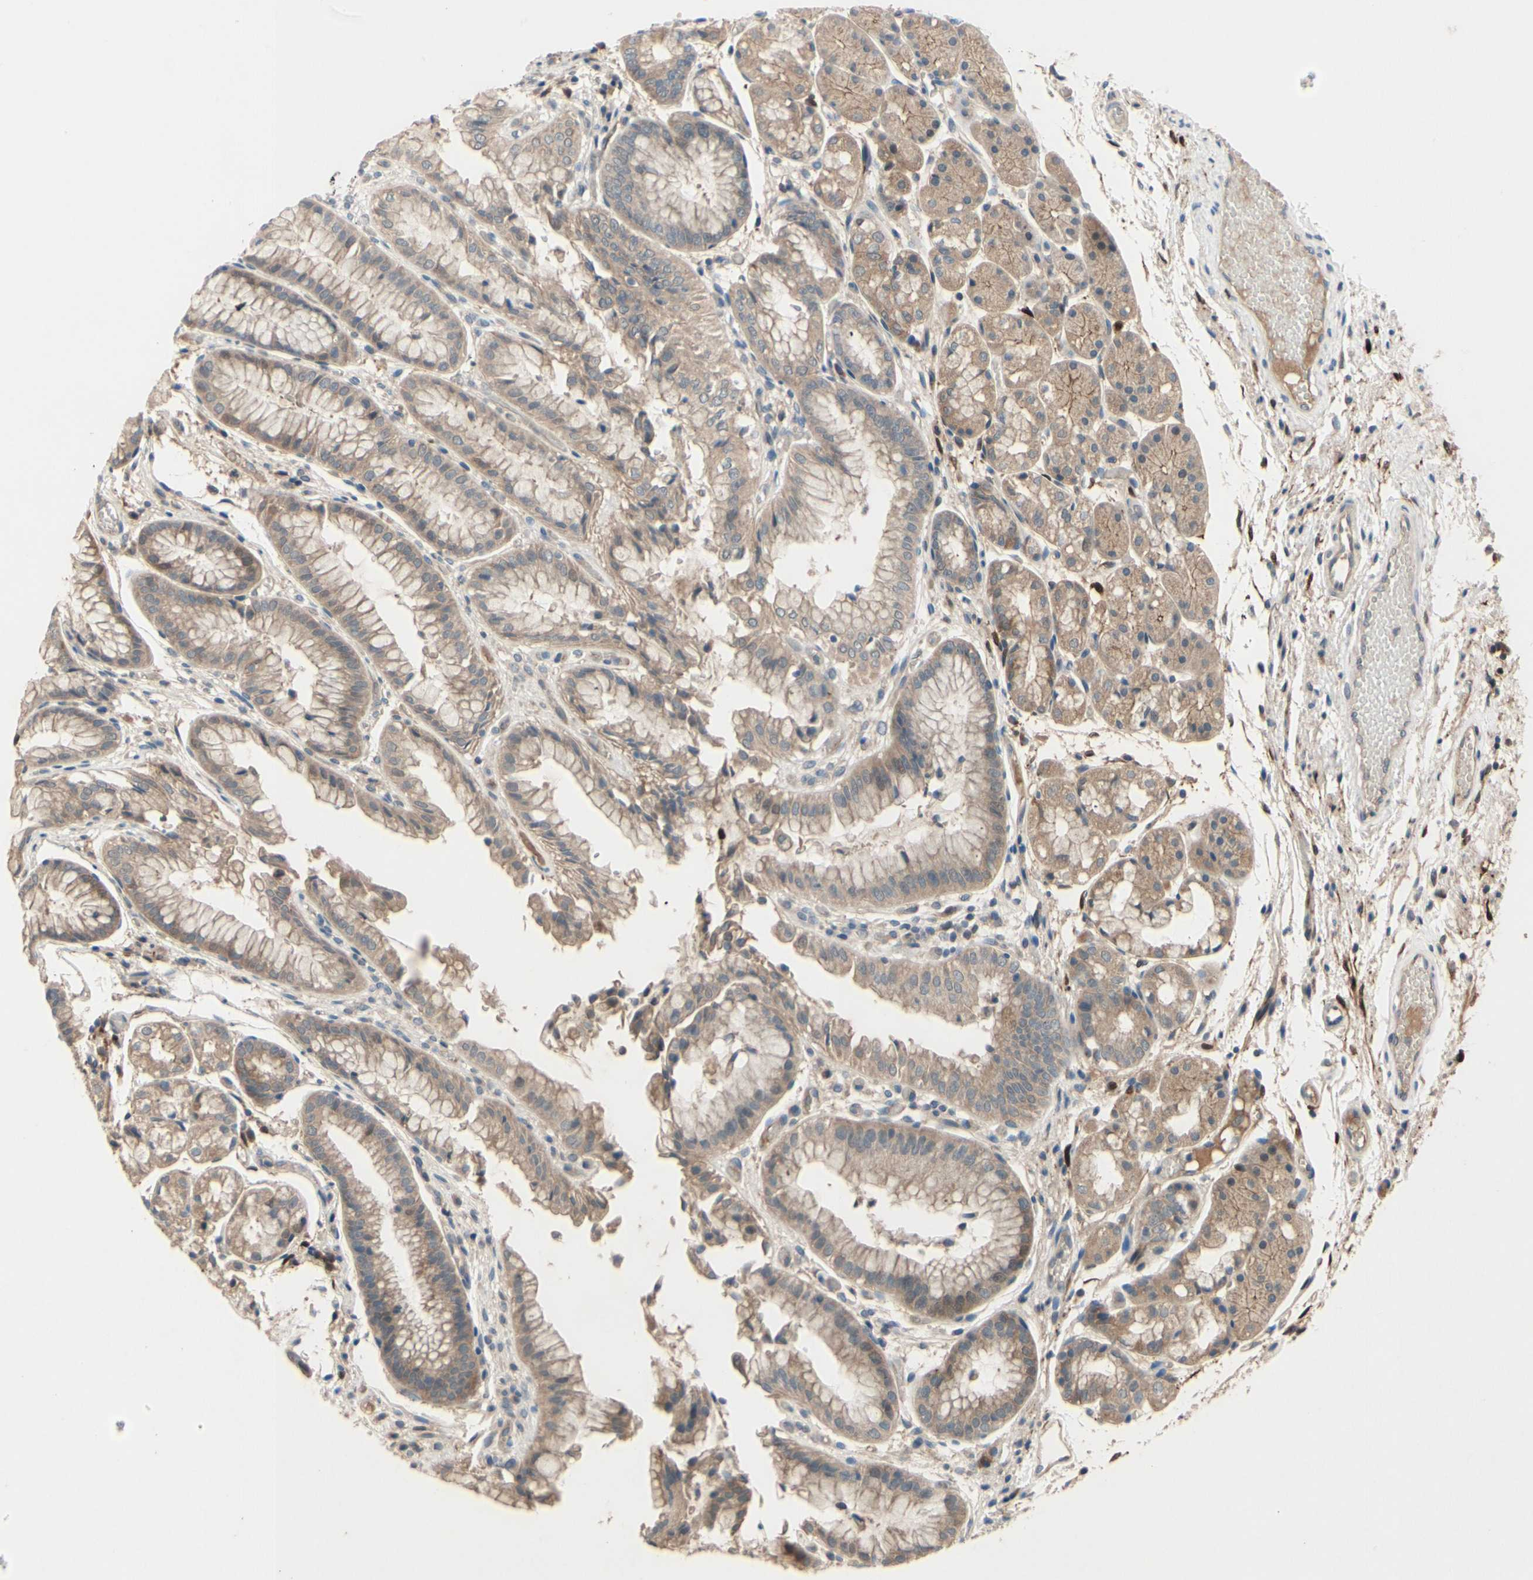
{"staining": {"intensity": "weak", "quantity": ">75%", "location": "cytoplasmic/membranous"}, "tissue": "stomach", "cell_type": "Glandular cells", "image_type": "normal", "snomed": [{"axis": "morphology", "description": "Normal tissue, NOS"}, {"axis": "topography", "description": "Stomach, upper"}], "caption": "Protein staining of normal stomach shows weak cytoplasmic/membranous positivity in about >75% of glandular cells. The staining was performed using DAB, with brown indicating positive protein expression. Nuclei are stained blue with hematoxylin.", "gene": "ICAM5", "patient": {"sex": "male", "age": 72}}